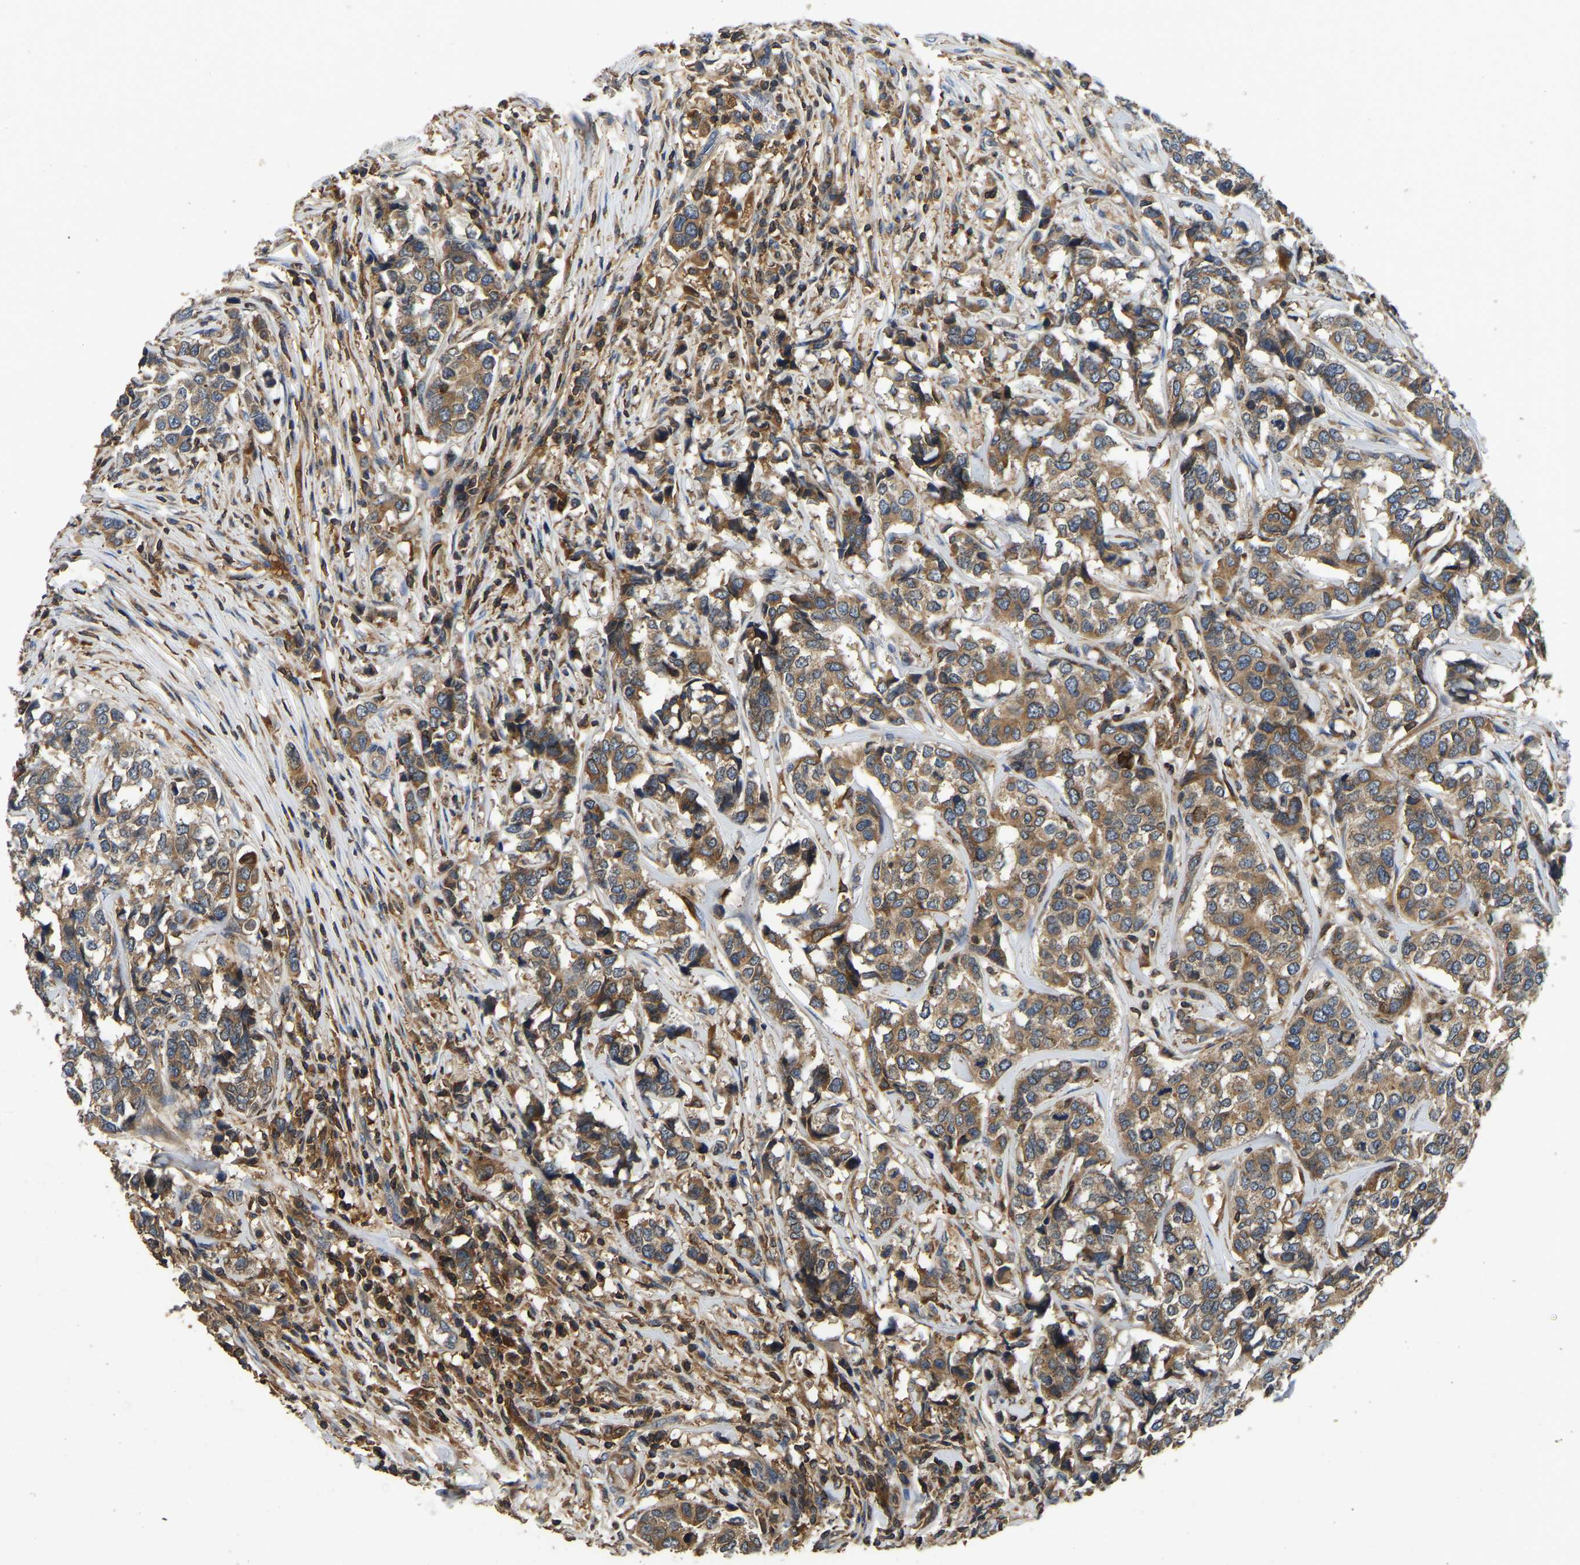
{"staining": {"intensity": "moderate", "quantity": ">75%", "location": "cytoplasmic/membranous"}, "tissue": "breast cancer", "cell_type": "Tumor cells", "image_type": "cancer", "snomed": [{"axis": "morphology", "description": "Lobular carcinoma"}, {"axis": "topography", "description": "Breast"}], "caption": "The photomicrograph shows staining of breast cancer, revealing moderate cytoplasmic/membranous protein staining (brown color) within tumor cells.", "gene": "SMPD2", "patient": {"sex": "female", "age": 59}}